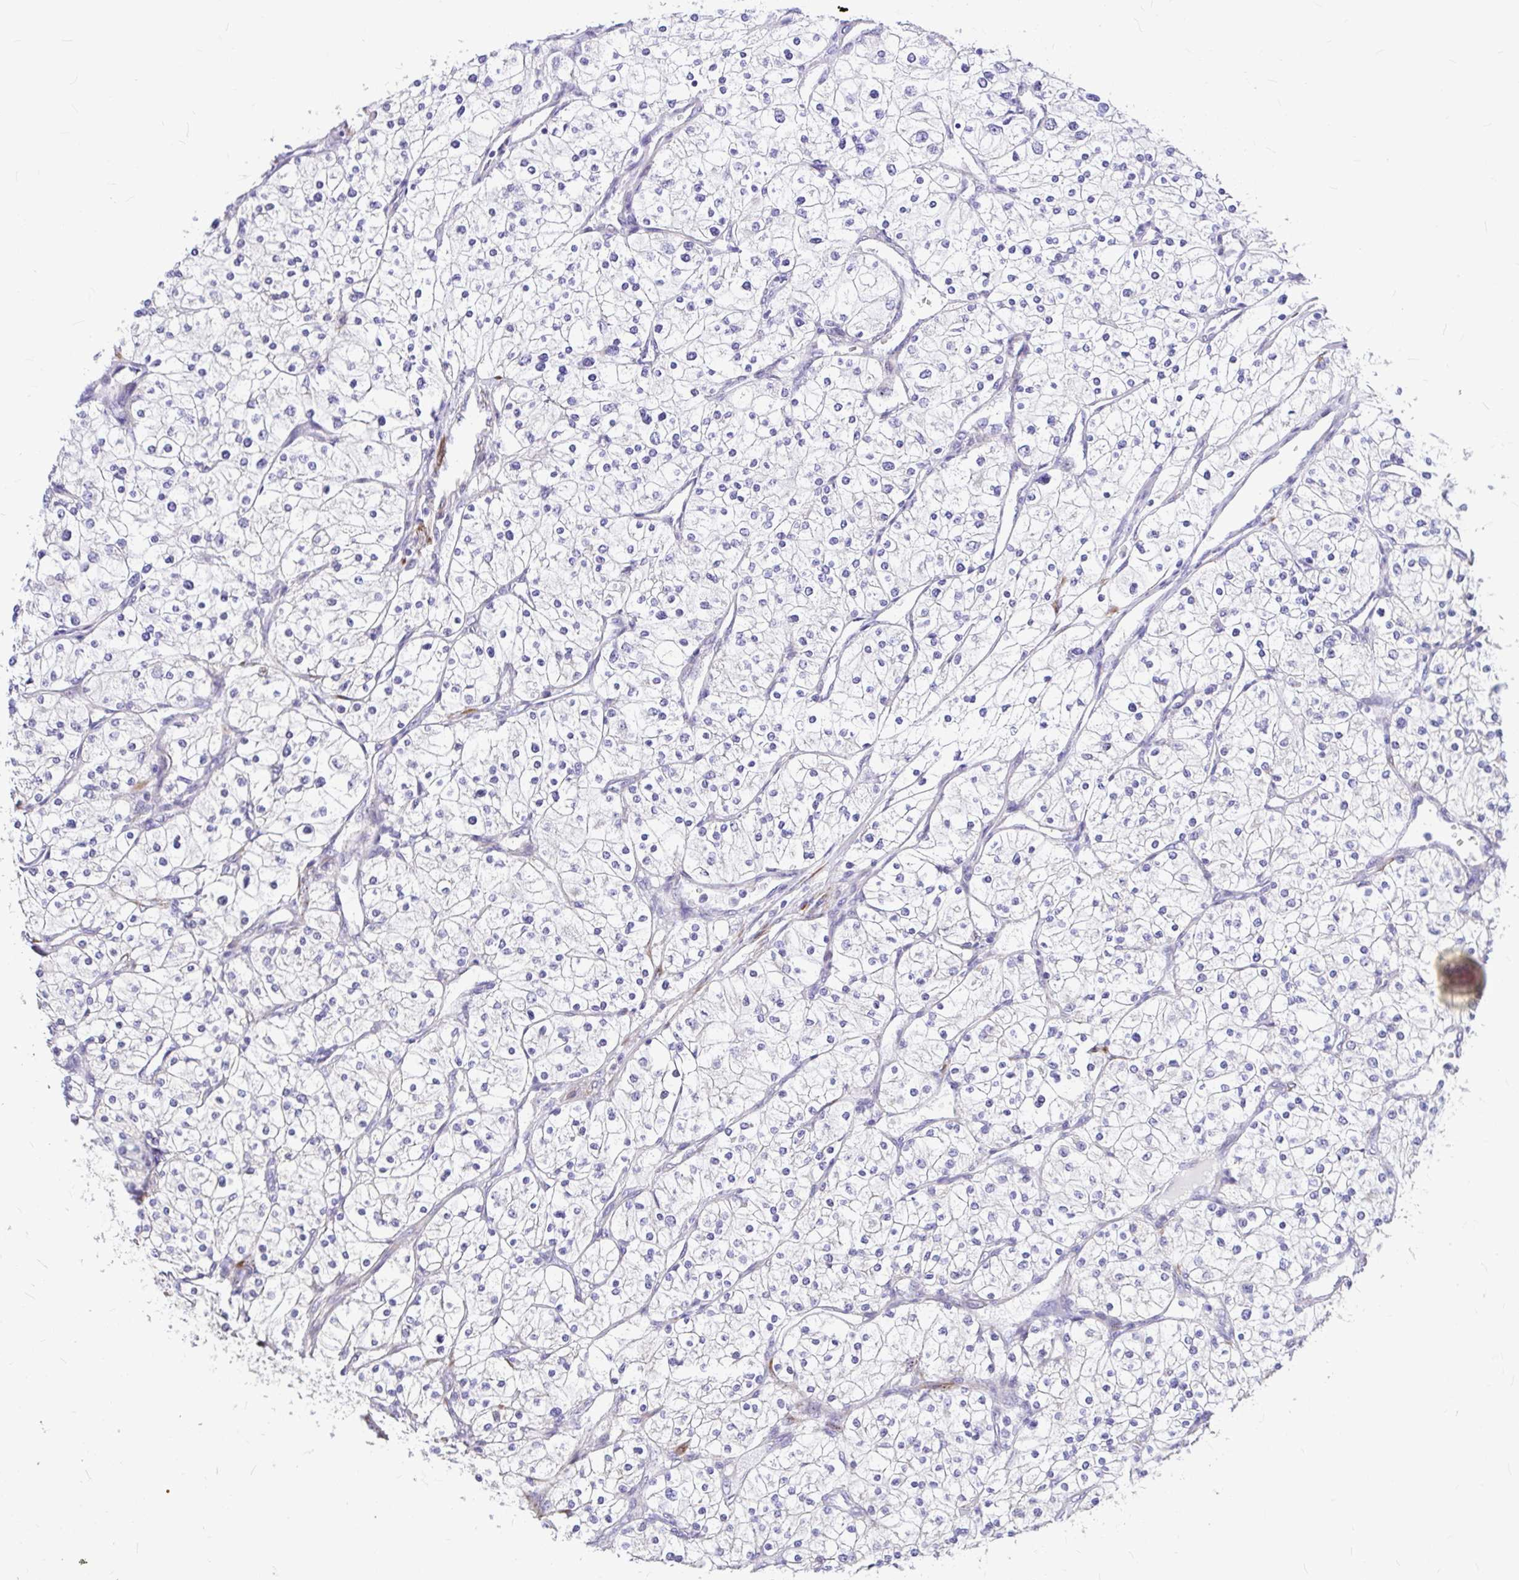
{"staining": {"intensity": "negative", "quantity": "none", "location": "none"}, "tissue": "renal cancer", "cell_type": "Tumor cells", "image_type": "cancer", "snomed": [{"axis": "morphology", "description": "Adenocarcinoma, NOS"}, {"axis": "topography", "description": "Kidney"}], "caption": "Protein analysis of renal cancer (adenocarcinoma) reveals no significant staining in tumor cells.", "gene": "GABBR2", "patient": {"sex": "male", "age": 80}}